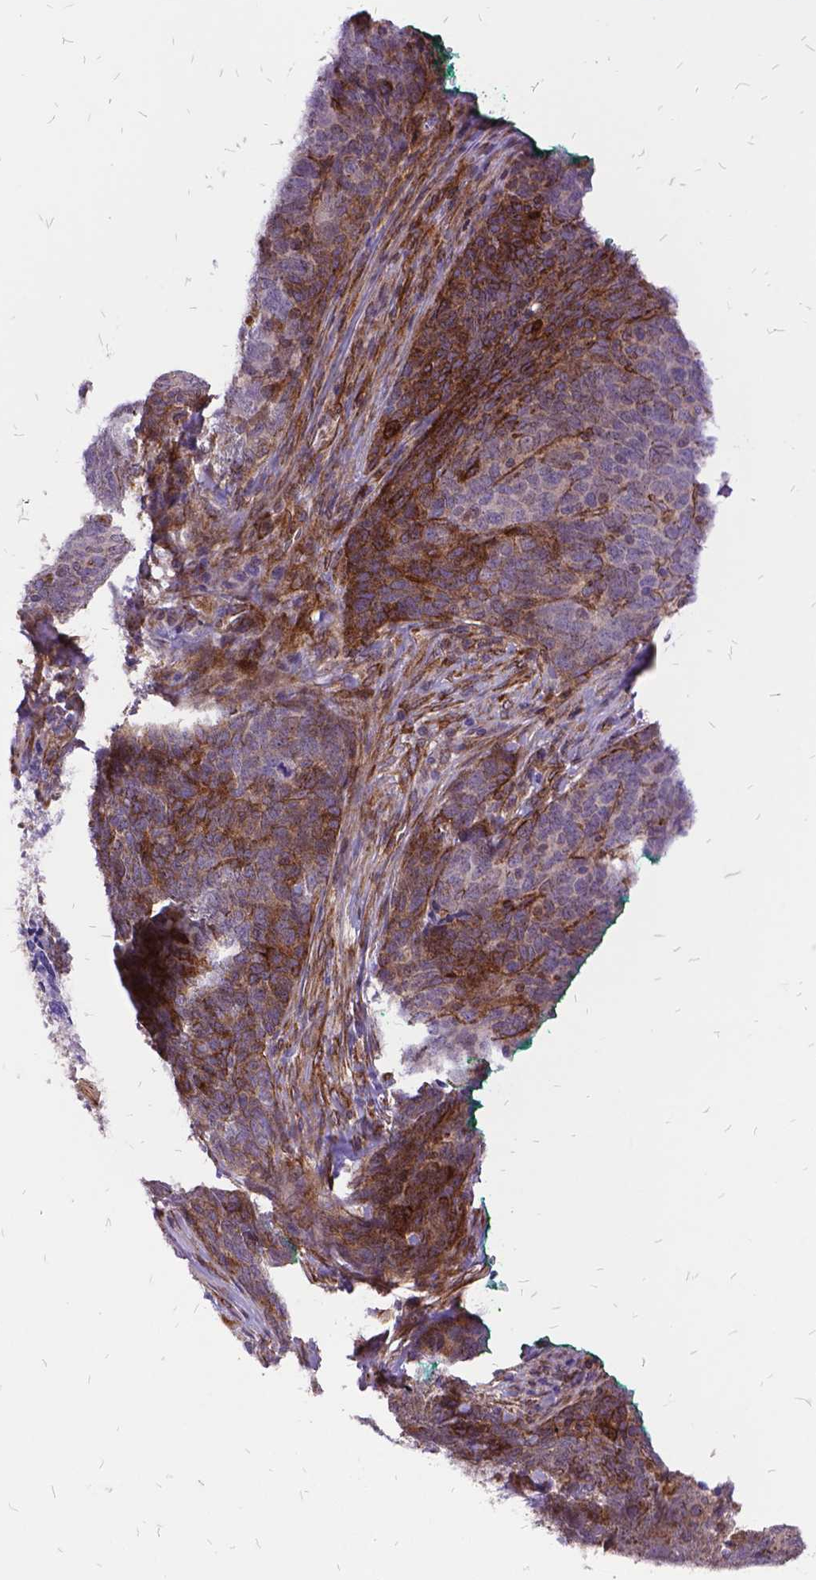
{"staining": {"intensity": "moderate", "quantity": ">75%", "location": "cytoplasmic/membranous"}, "tissue": "skin cancer", "cell_type": "Tumor cells", "image_type": "cancer", "snomed": [{"axis": "morphology", "description": "Squamous cell carcinoma, NOS"}, {"axis": "topography", "description": "Skin"}, {"axis": "topography", "description": "Anal"}], "caption": "Moderate cytoplasmic/membranous expression for a protein is present in approximately >75% of tumor cells of squamous cell carcinoma (skin) using immunohistochemistry.", "gene": "GRB7", "patient": {"sex": "female", "age": 51}}